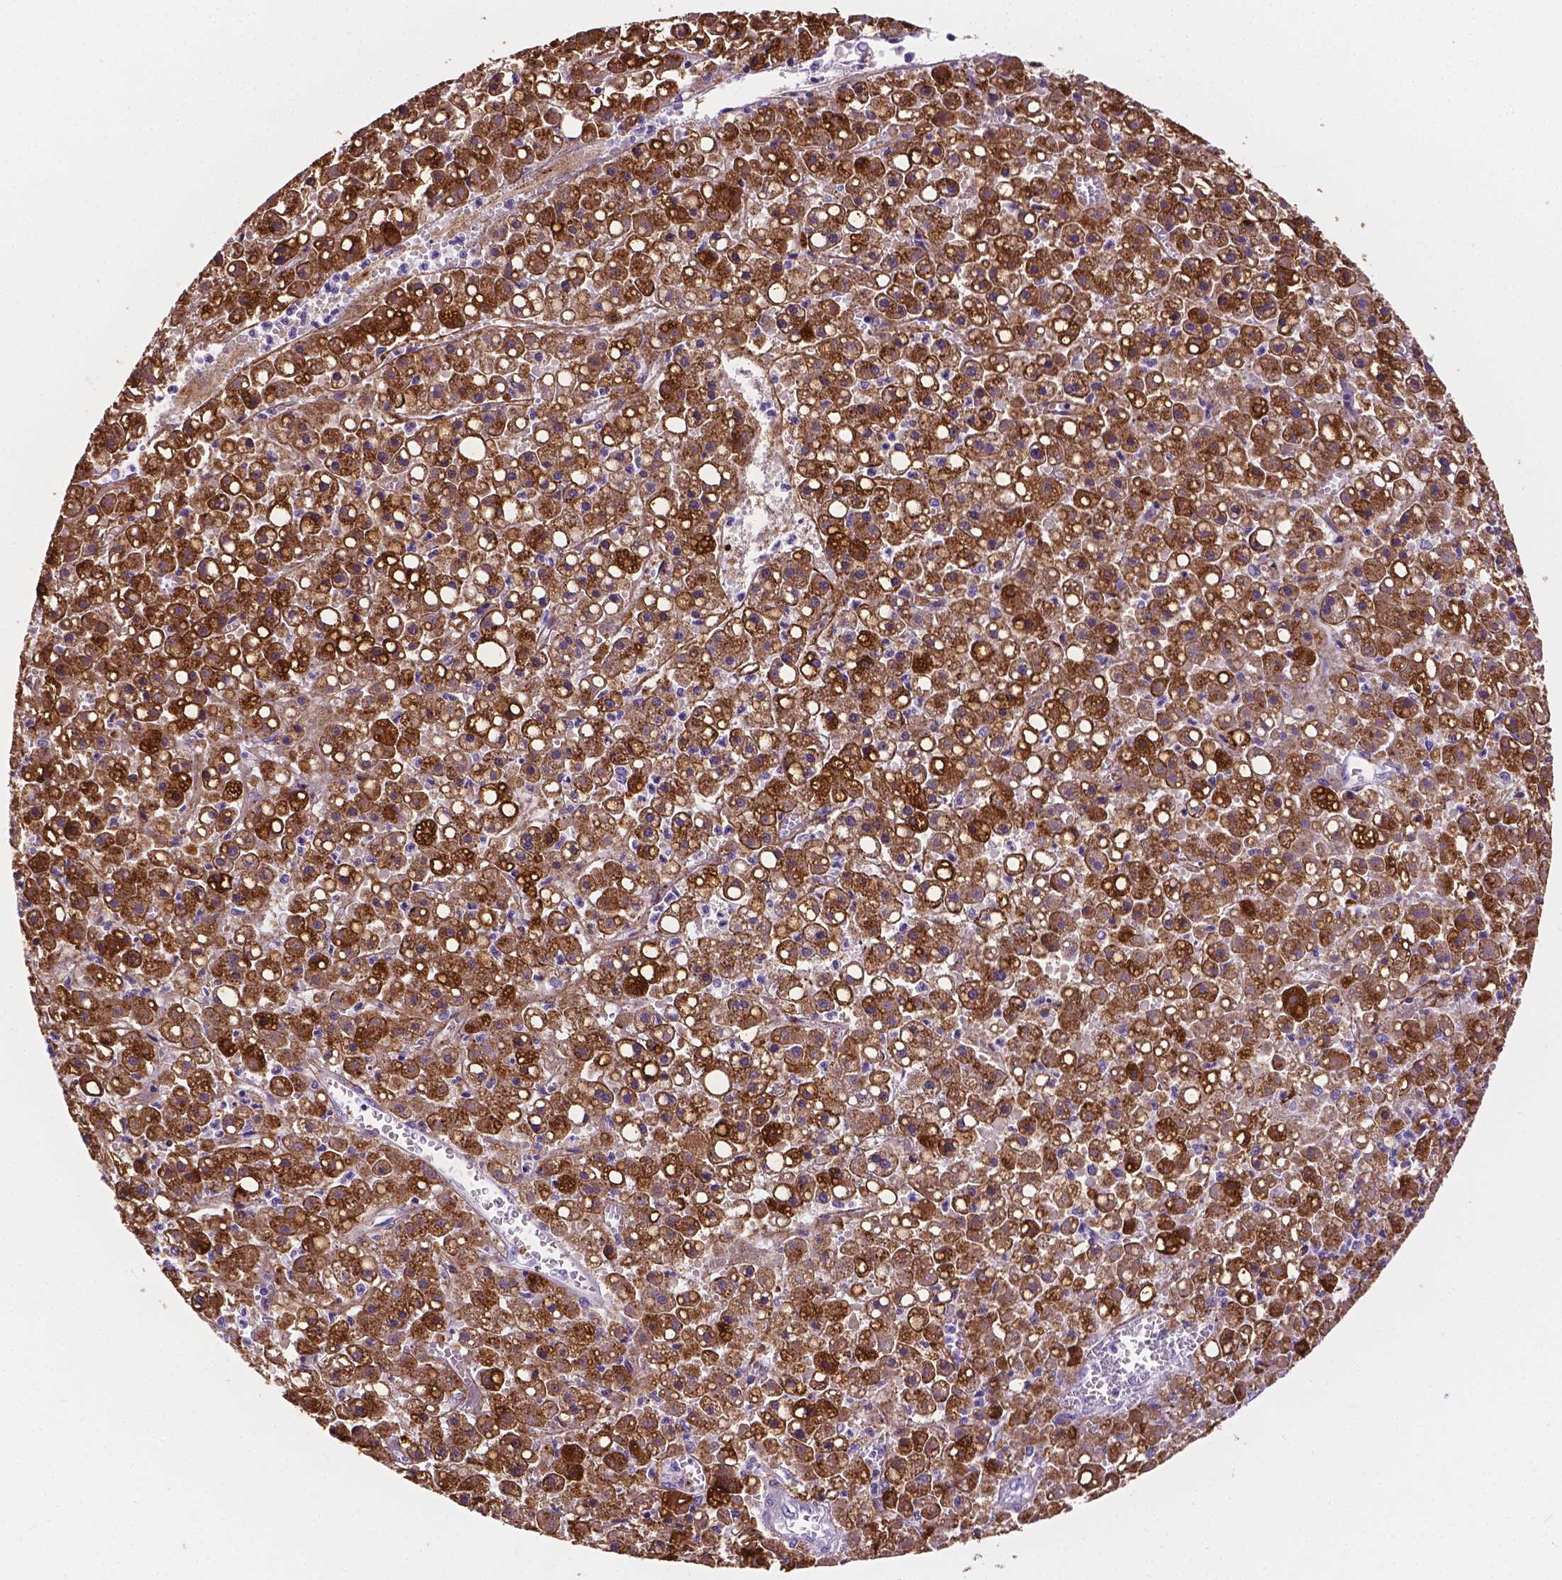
{"staining": {"intensity": "strong", "quantity": ">75%", "location": "cytoplasmic/membranous"}, "tissue": "liver cancer", "cell_type": "Tumor cells", "image_type": "cancer", "snomed": [{"axis": "morphology", "description": "Carcinoma, Hepatocellular, NOS"}, {"axis": "topography", "description": "Liver"}], "caption": "Immunohistochemical staining of hepatocellular carcinoma (liver) shows strong cytoplasmic/membranous protein expression in approximately >75% of tumor cells.", "gene": "APOE", "patient": {"sex": "male", "age": 67}}